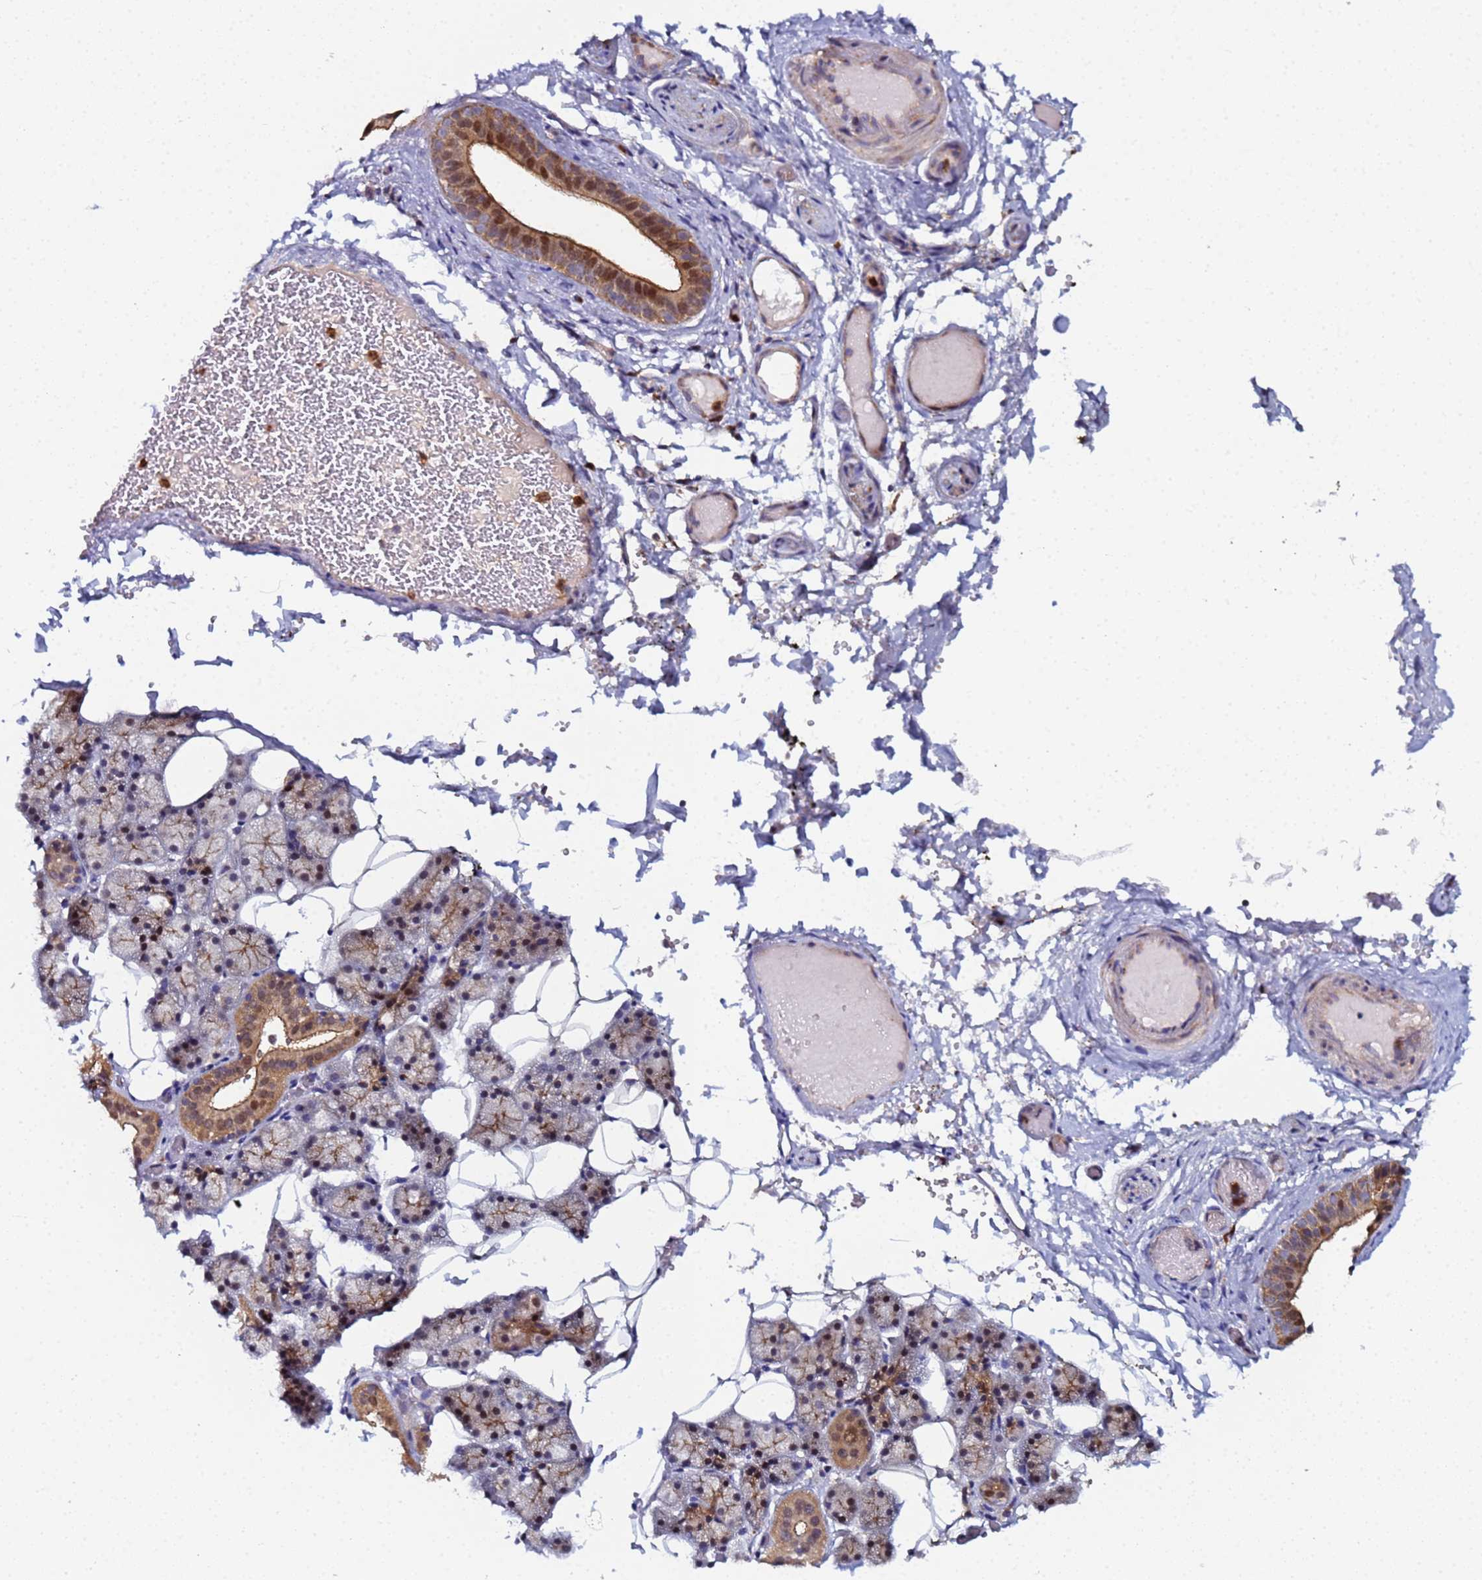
{"staining": {"intensity": "moderate", "quantity": ">75%", "location": "cytoplasmic/membranous,nuclear"}, "tissue": "salivary gland", "cell_type": "Glandular cells", "image_type": "normal", "snomed": [{"axis": "morphology", "description": "Normal tissue, NOS"}, {"axis": "topography", "description": "Salivary gland"}], "caption": "The micrograph exhibits a brown stain indicating the presence of a protein in the cytoplasmic/membranous,nuclear of glandular cells in salivary gland.", "gene": "CCDC127", "patient": {"sex": "female", "age": 33}}